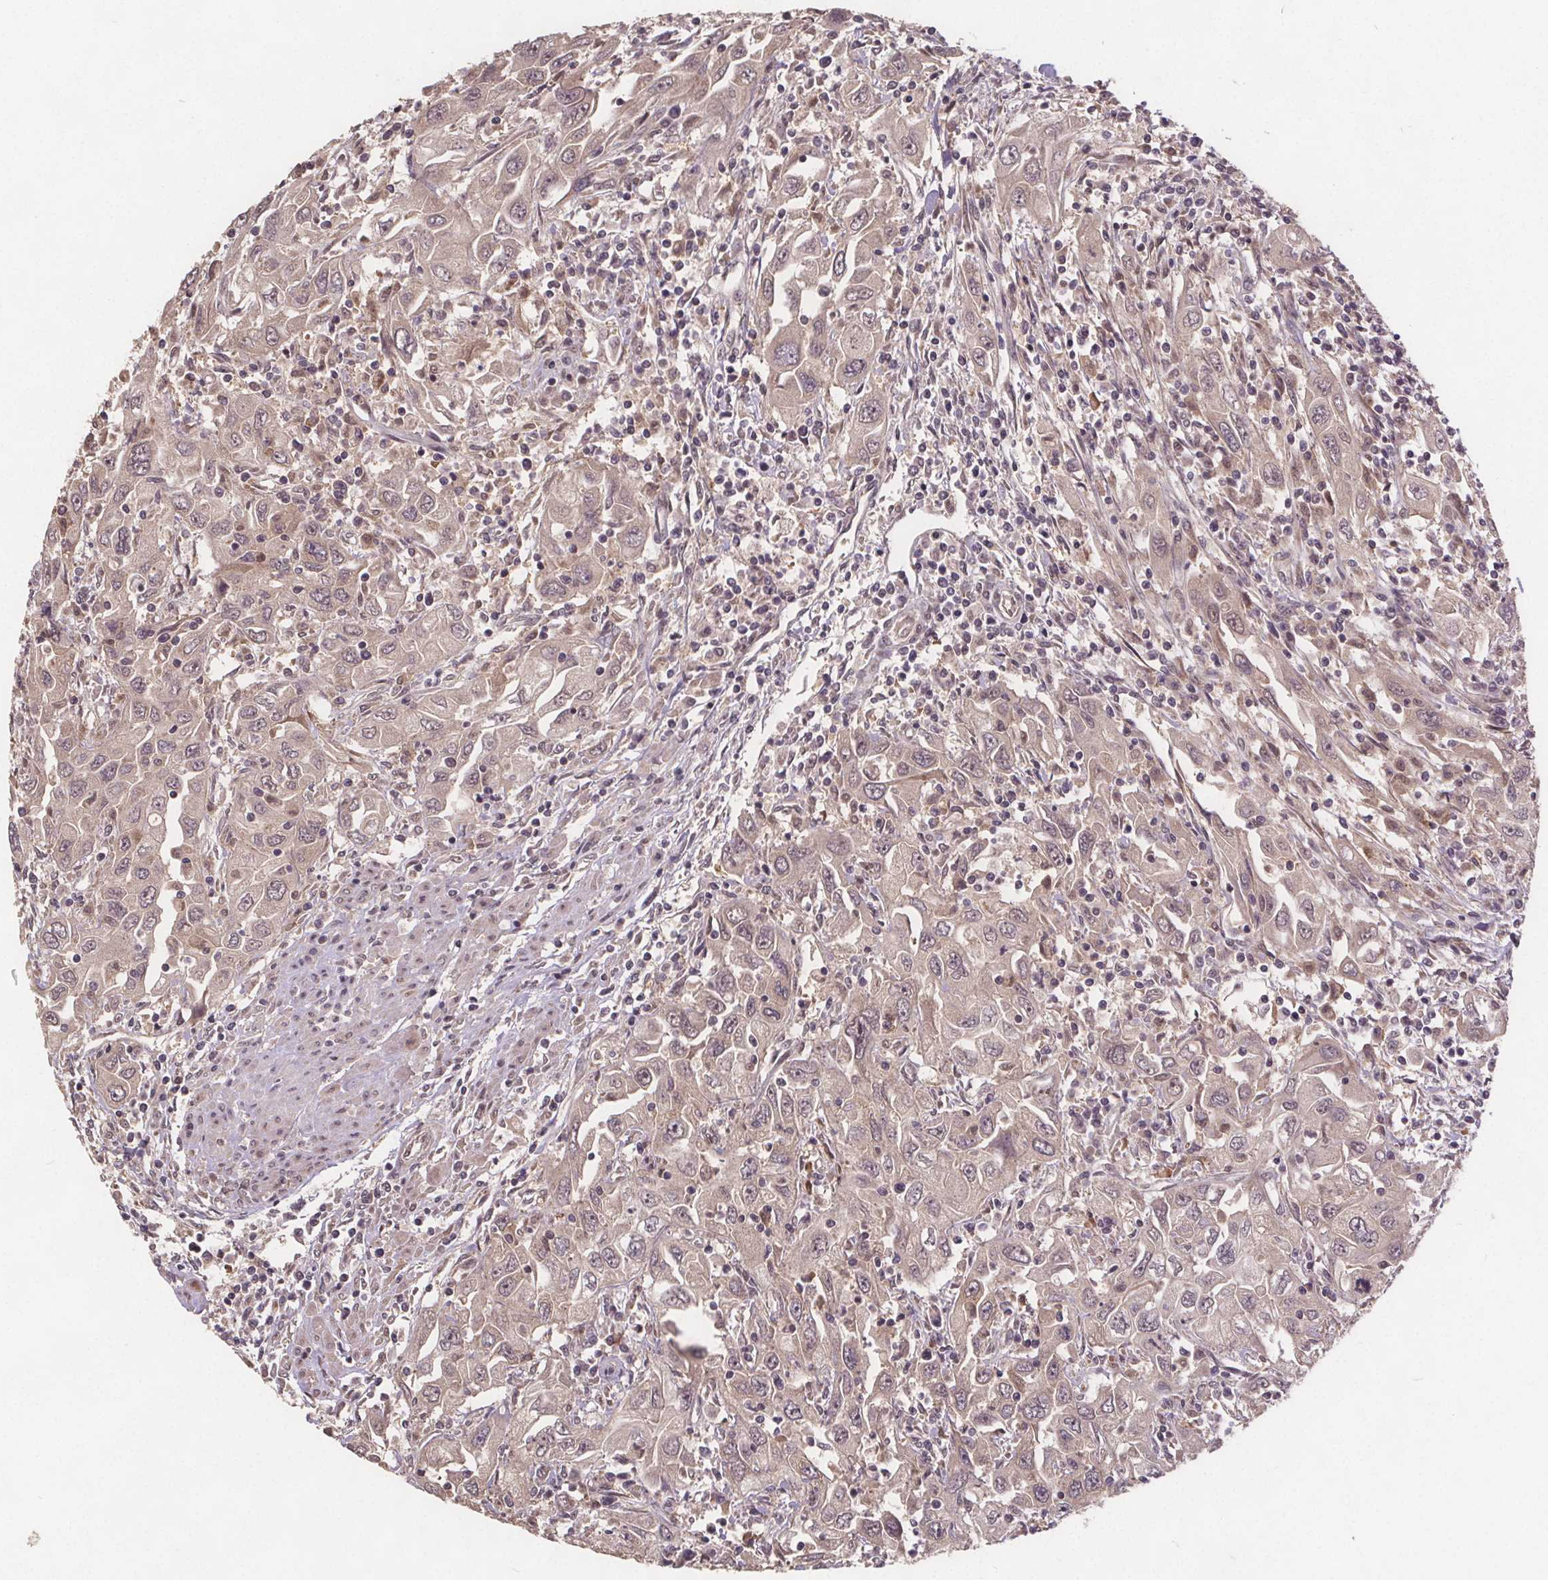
{"staining": {"intensity": "weak", "quantity": "<25%", "location": "nuclear"}, "tissue": "urothelial cancer", "cell_type": "Tumor cells", "image_type": "cancer", "snomed": [{"axis": "morphology", "description": "Urothelial carcinoma, High grade"}, {"axis": "topography", "description": "Urinary bladder"}], "caption": "IHC micrograph of urothelial carcinoma (high-grade) stained for a protein (brown), which exhibits no staining in tumor cells. Brightfield microscopy of IHC stained with DAB (3,3'-diaminobenzidine) (brown) and hematoxylin (blue), captured at high magnification.", "gene": "USP9X", "patient": {"sex": "male", "age": 76}}